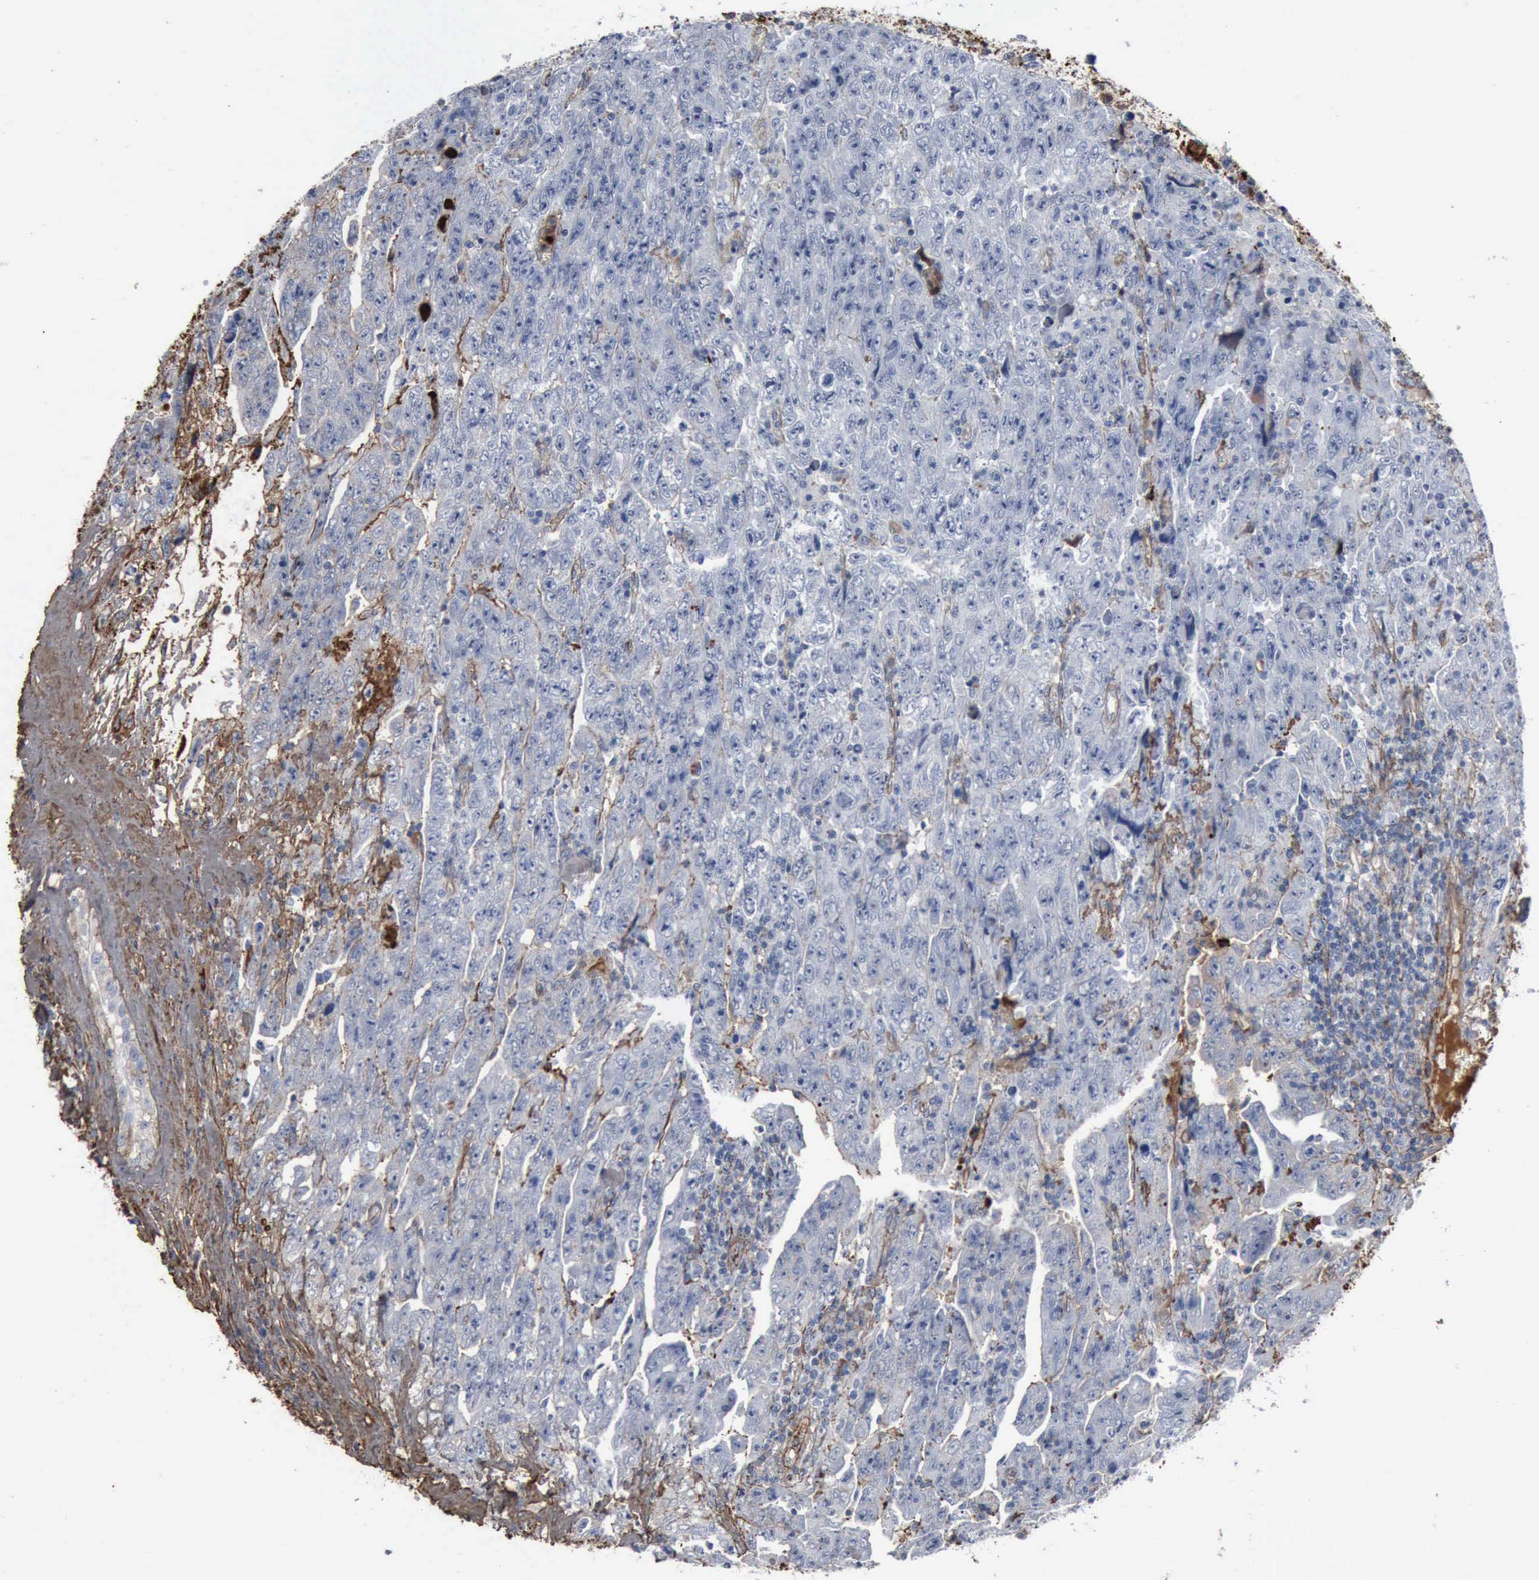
{"staining": {"intensity": "negative", "quantity": "none", "location": "none"}, "tissue": "testis cancer", "cell_type": "Tumor cells", "image_type": "cancer", "snomed": [{"axis": "morphology", "description": "Carcinoma, Embryonal, NOS"}, {"axis": "topography", "description": "Testis"}], "caption": "Immunohistochemical staining of testis cancer exhibits no significant staining in tumor cells.", "gene": "FN1", "patient": {"sex": "male", "age": 28}}